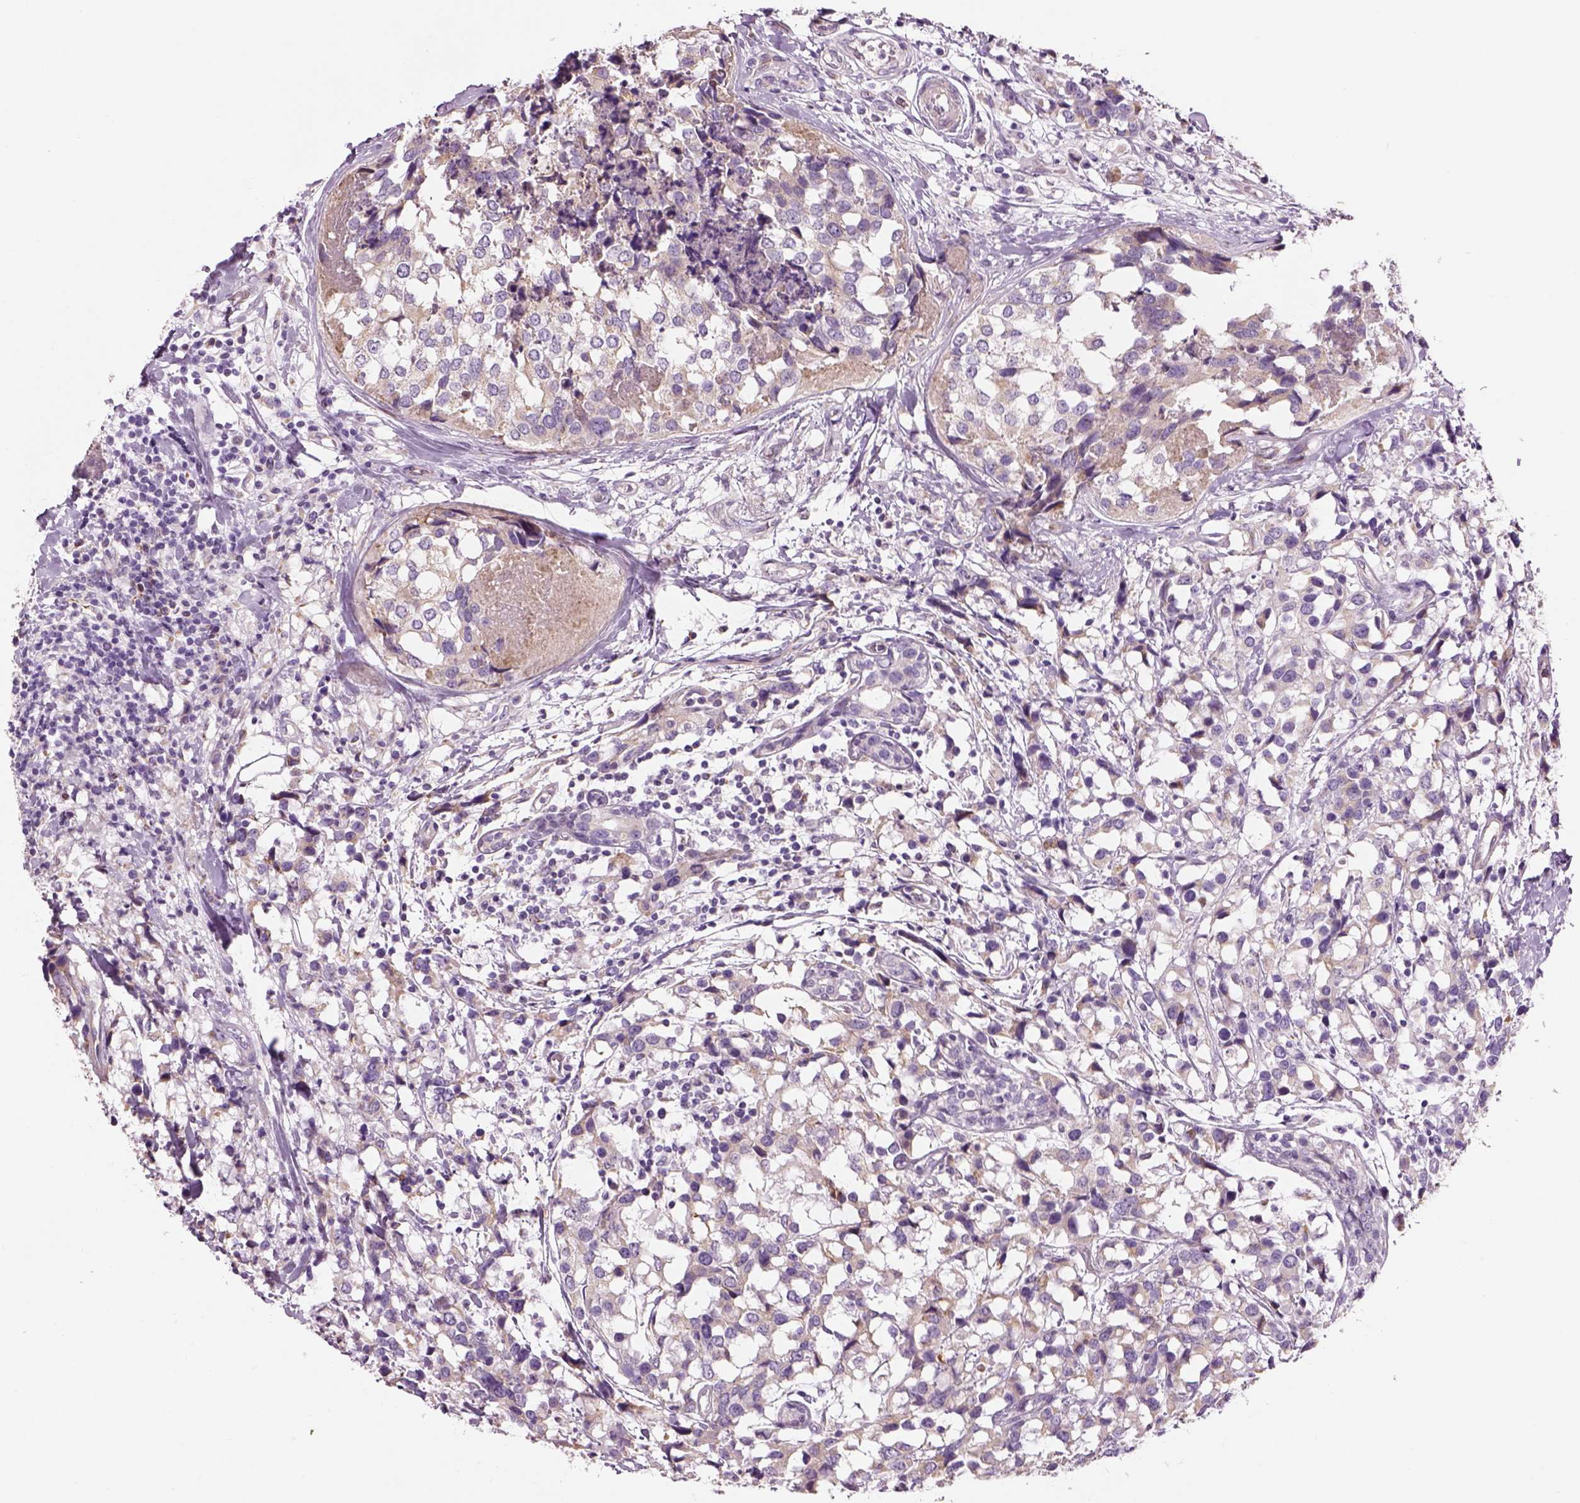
{"staining": {"intensity": "weak", "quantity": "25%-75%", "location": "cytoplasmic/membranous"}, "tissue": "breast cancer", "cell_type": "Tumor cells", "image_type": "cancer", "snomed": [{"axis": "morphology", "description": "Lobular carcinoma"}, {"axis": "topography", "description": "Breast"}], "caption": "Breast cancer (lobular carcinoma) stained for a protein exhibits weak cytoplasmic/membranous positivity in tumor cells.", "gene": "IFT52", "patient": {"sex": "female", "age": 59}}